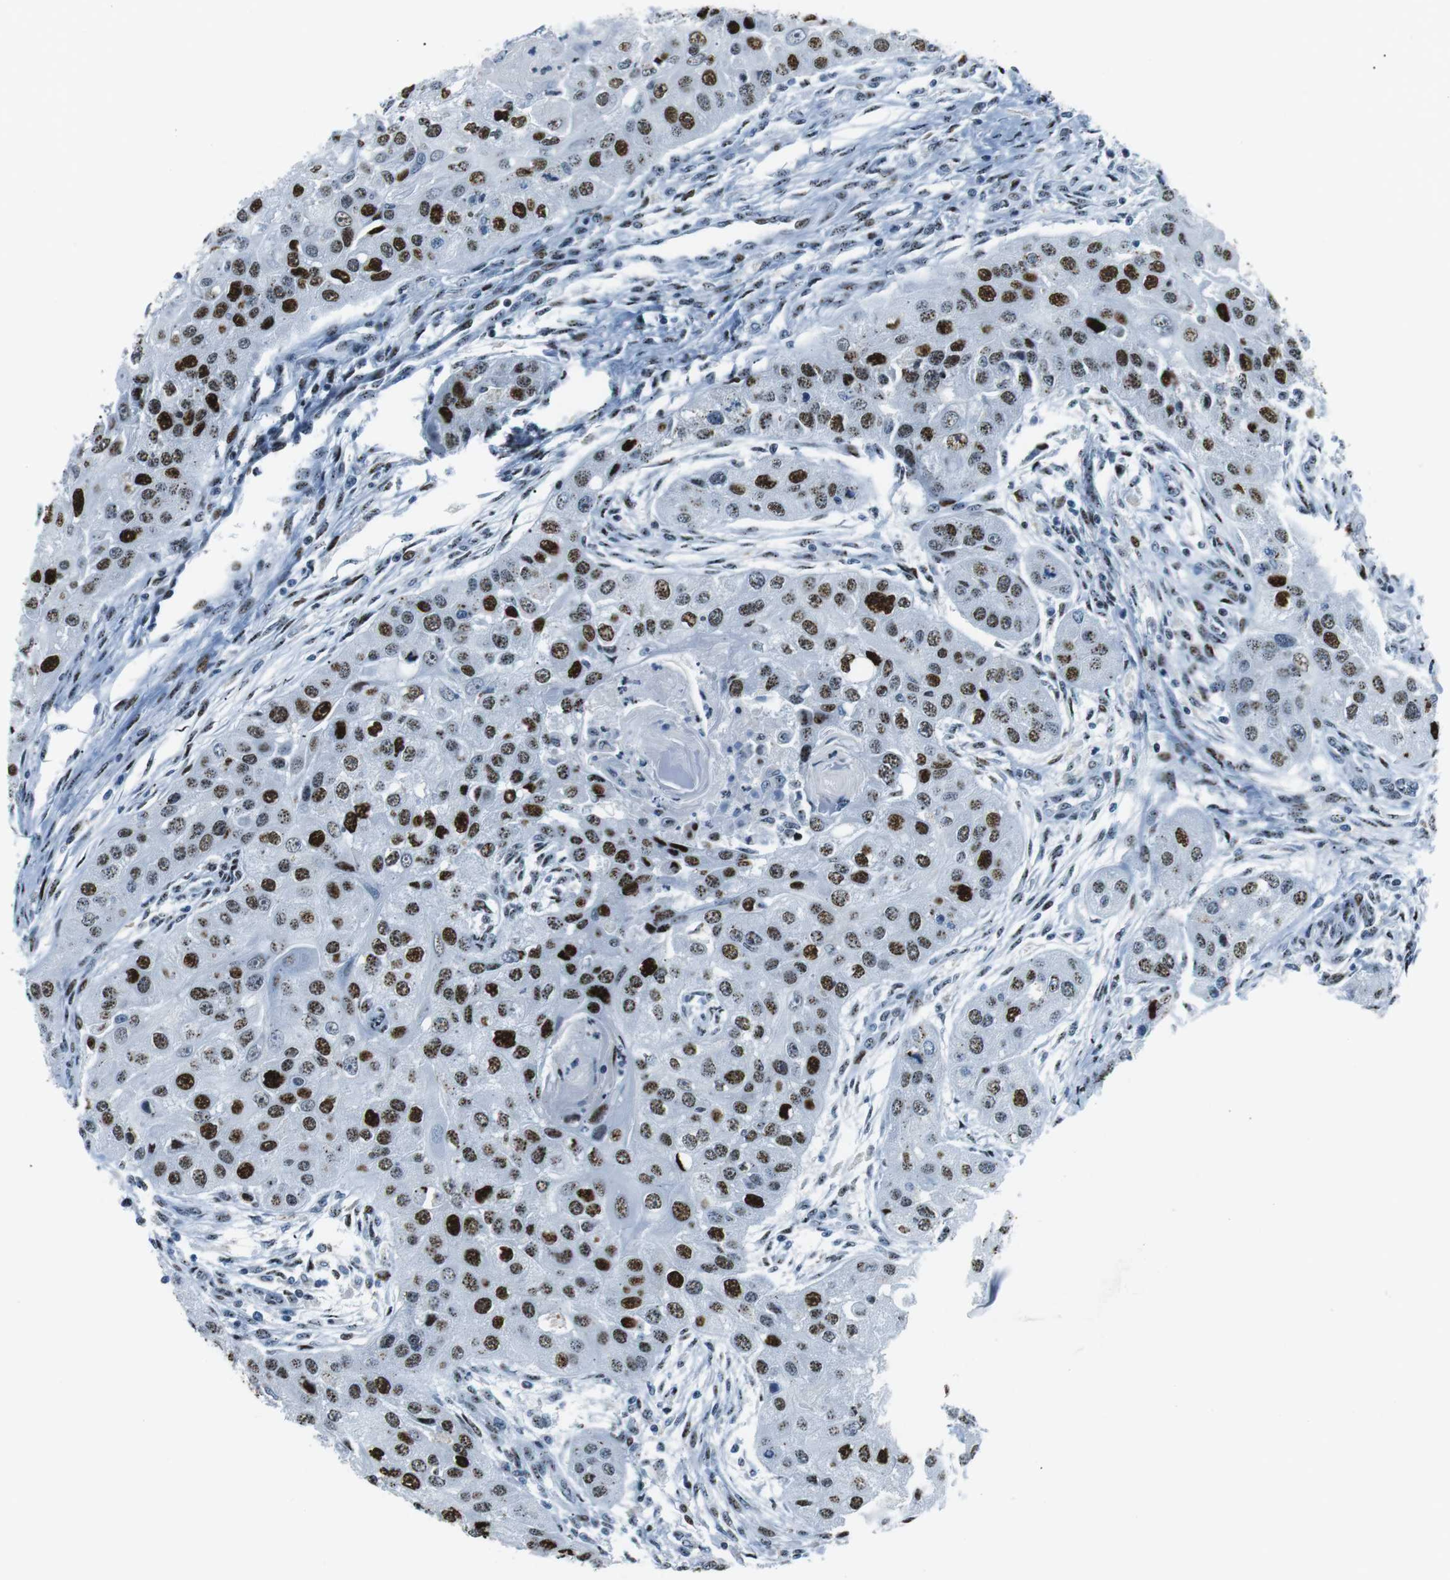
{"staining": {"intensity": "strong", "quantity": ">75%", "location": "nuclear"}, "tissue": "head and neck cancer", "cell_type": "Tumor cells", "image_type": "cancer", "snomed": [{"axis": "morphology", "description": "Normal tissue, NOS"}, {"axis": "morphology", "description": "Squamous cell carcinoma, NOS"}, {"axis": "topography", "description": "Skeletal muscle"}, {"axis": "topography", "description": "Head-Neck"}], "caption": "Strong nuclear expression is seen in approximately >75% of tumor cells in head and neck cancer. (Brightfield microscopy of DAB IHC at high magnification).", "gene": "PML", "patient": {"sex": "male", "age": 51}}